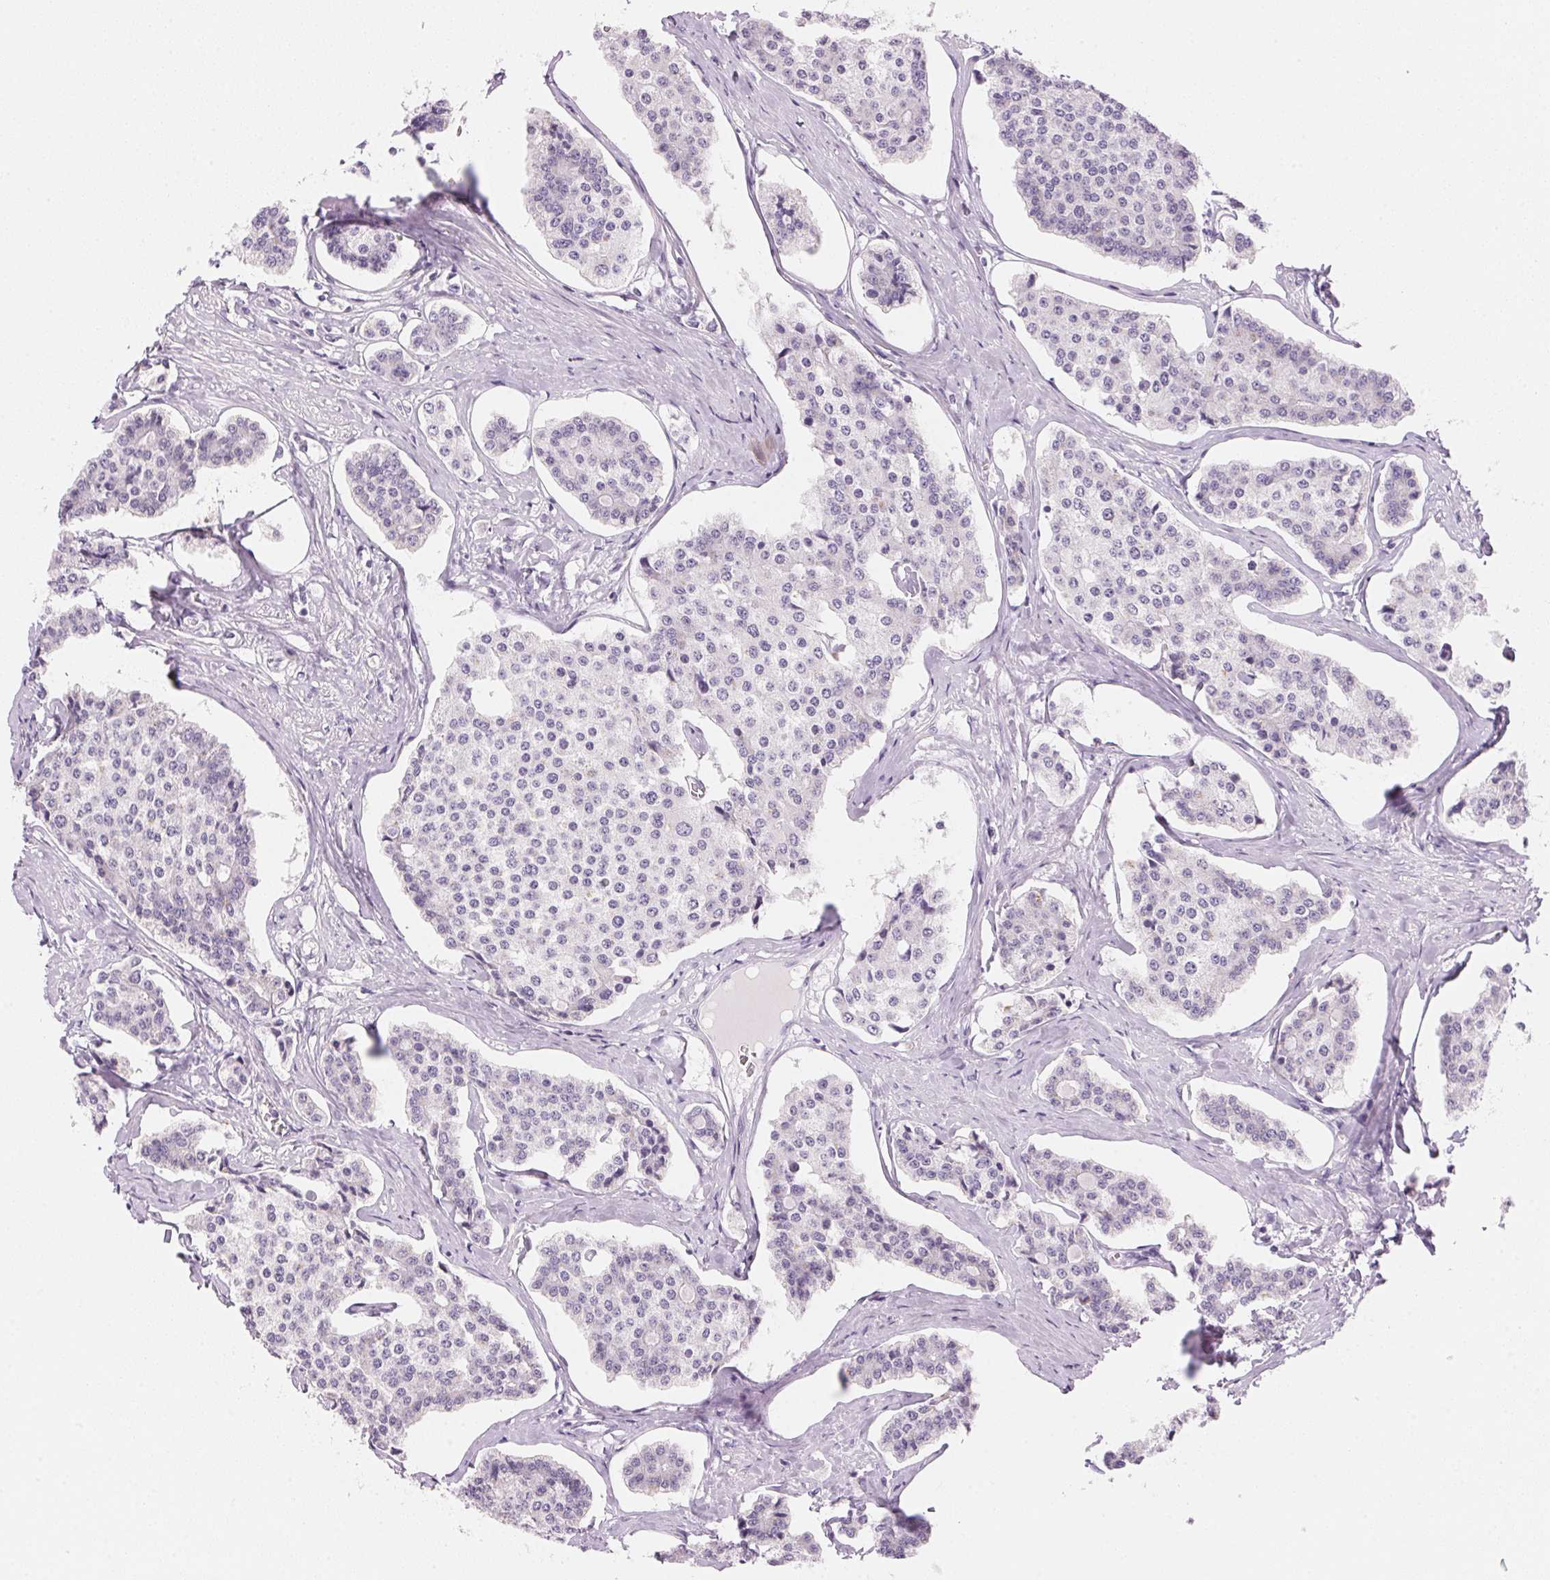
{"staining": {"intensity": "negative", "quantity": "none", "location": "none"}, "tissue": "carcinoid", "cell_type": "Tumor cells", "image_type": "cancer", "snomed": [{"axis": "morphology", "description": "Carcinoid, malignant, NOS"}, {"axis": "topography", "description": "Small intestine"}], "caption": "DAB (3,3'-diaminobenzidine) immunohistochemical staining of human carcinoid reveals no significant staining in tumor cells.", "gene": "CYP11B1", "patient": {"sex": "female", "age": 65}}